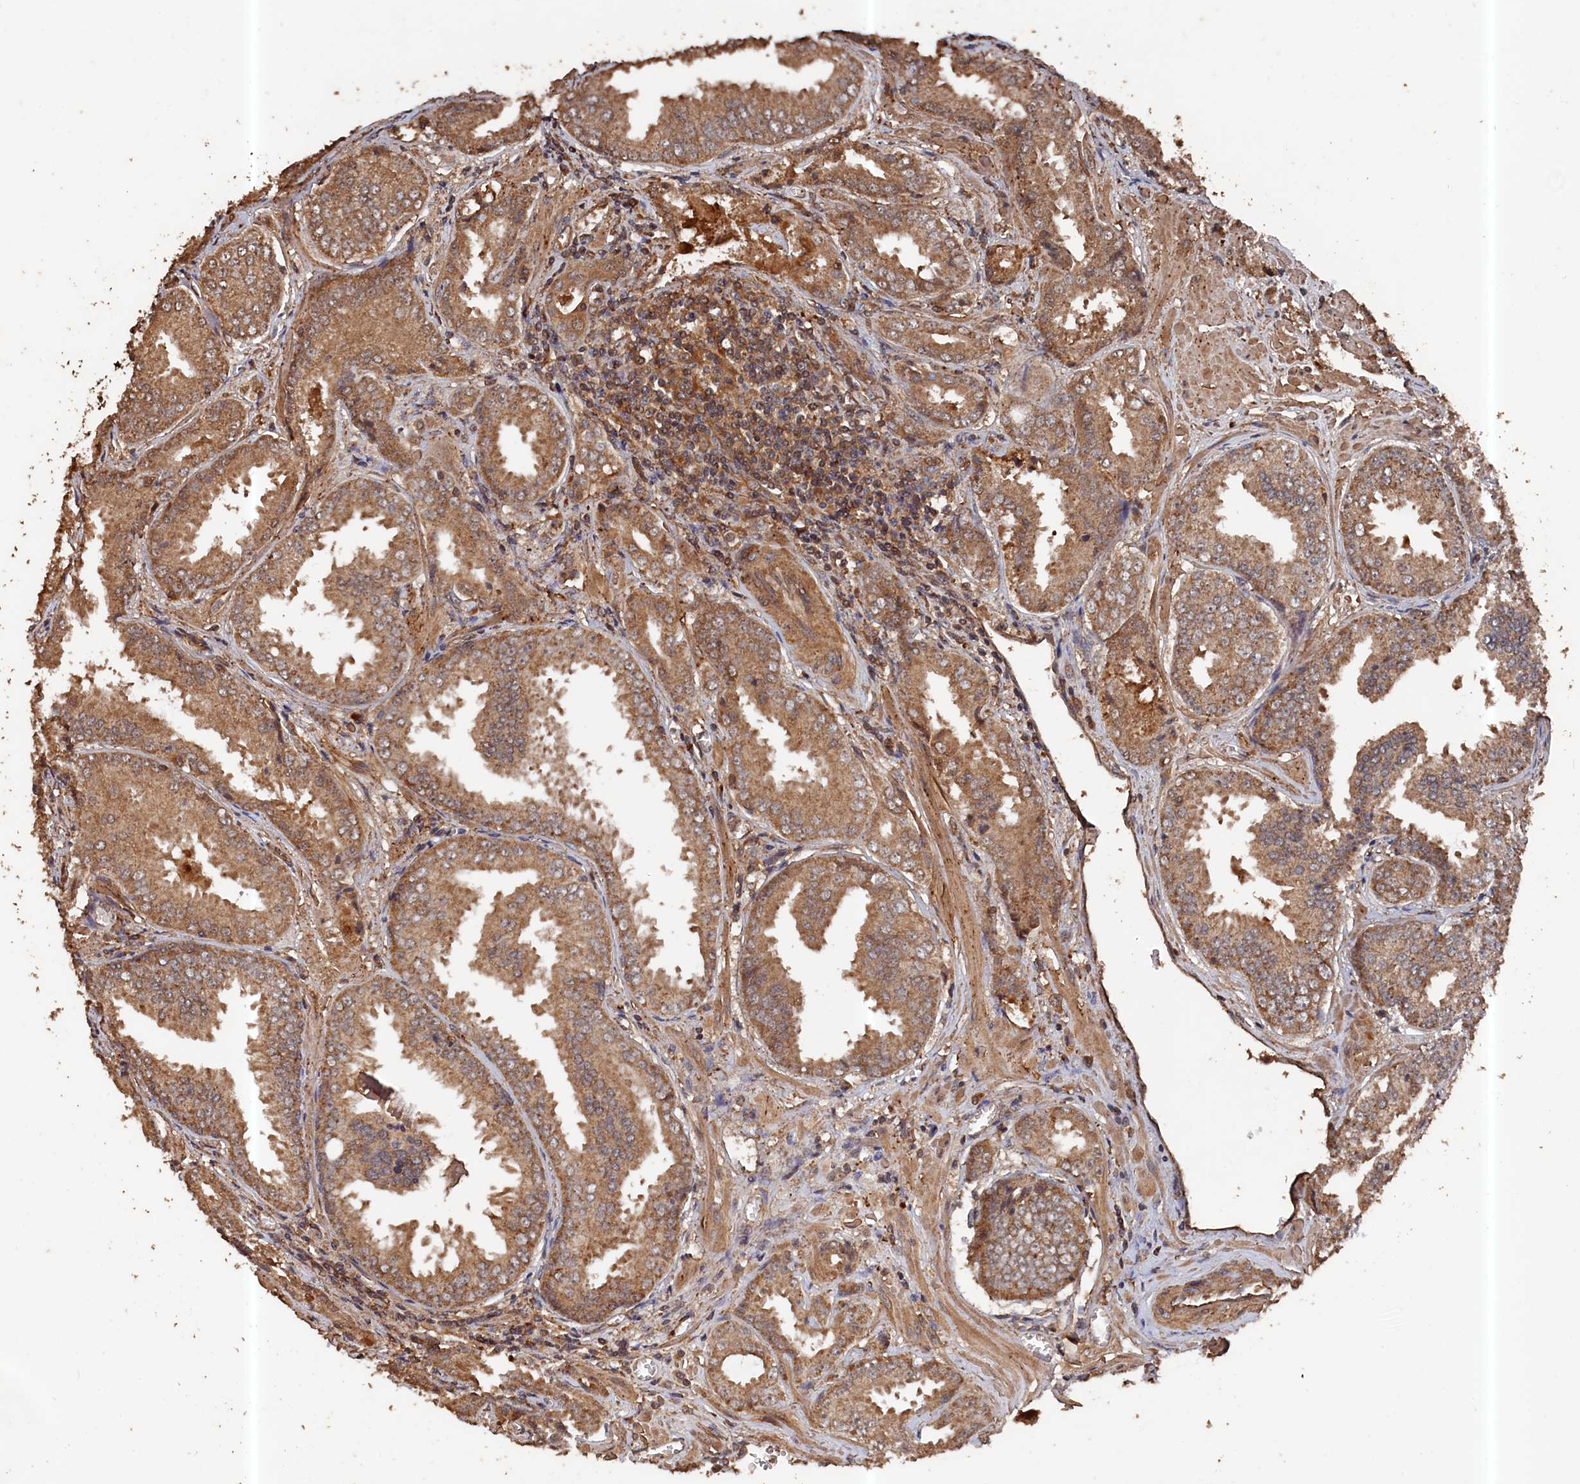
{"staining": {"intensity": "moderate", "quantity": ">75%", "location": "cytoplasmic/membranous"}, "tissue": "prostate cancer", "cell_type": "Tumor cells", "image_type": "cancer", "snomed": [{"axis": "morphology", "description": "Adenocarcinoma, Low grade"}, {"axis": "topography", "description": "Prostate"}], "caption": "Immunohistochemical staining of human prostate cancer (adenocarcinoma (low-grade)) reveals medium levels of moderate cytoplasmic/membranous positivity in approximately >75% of tumor cells. (DAB IHC, brown staining for protein, blue staining for nuclei).", "gene": "SNX33", "patient": {"sex": "male", "age": 67}}